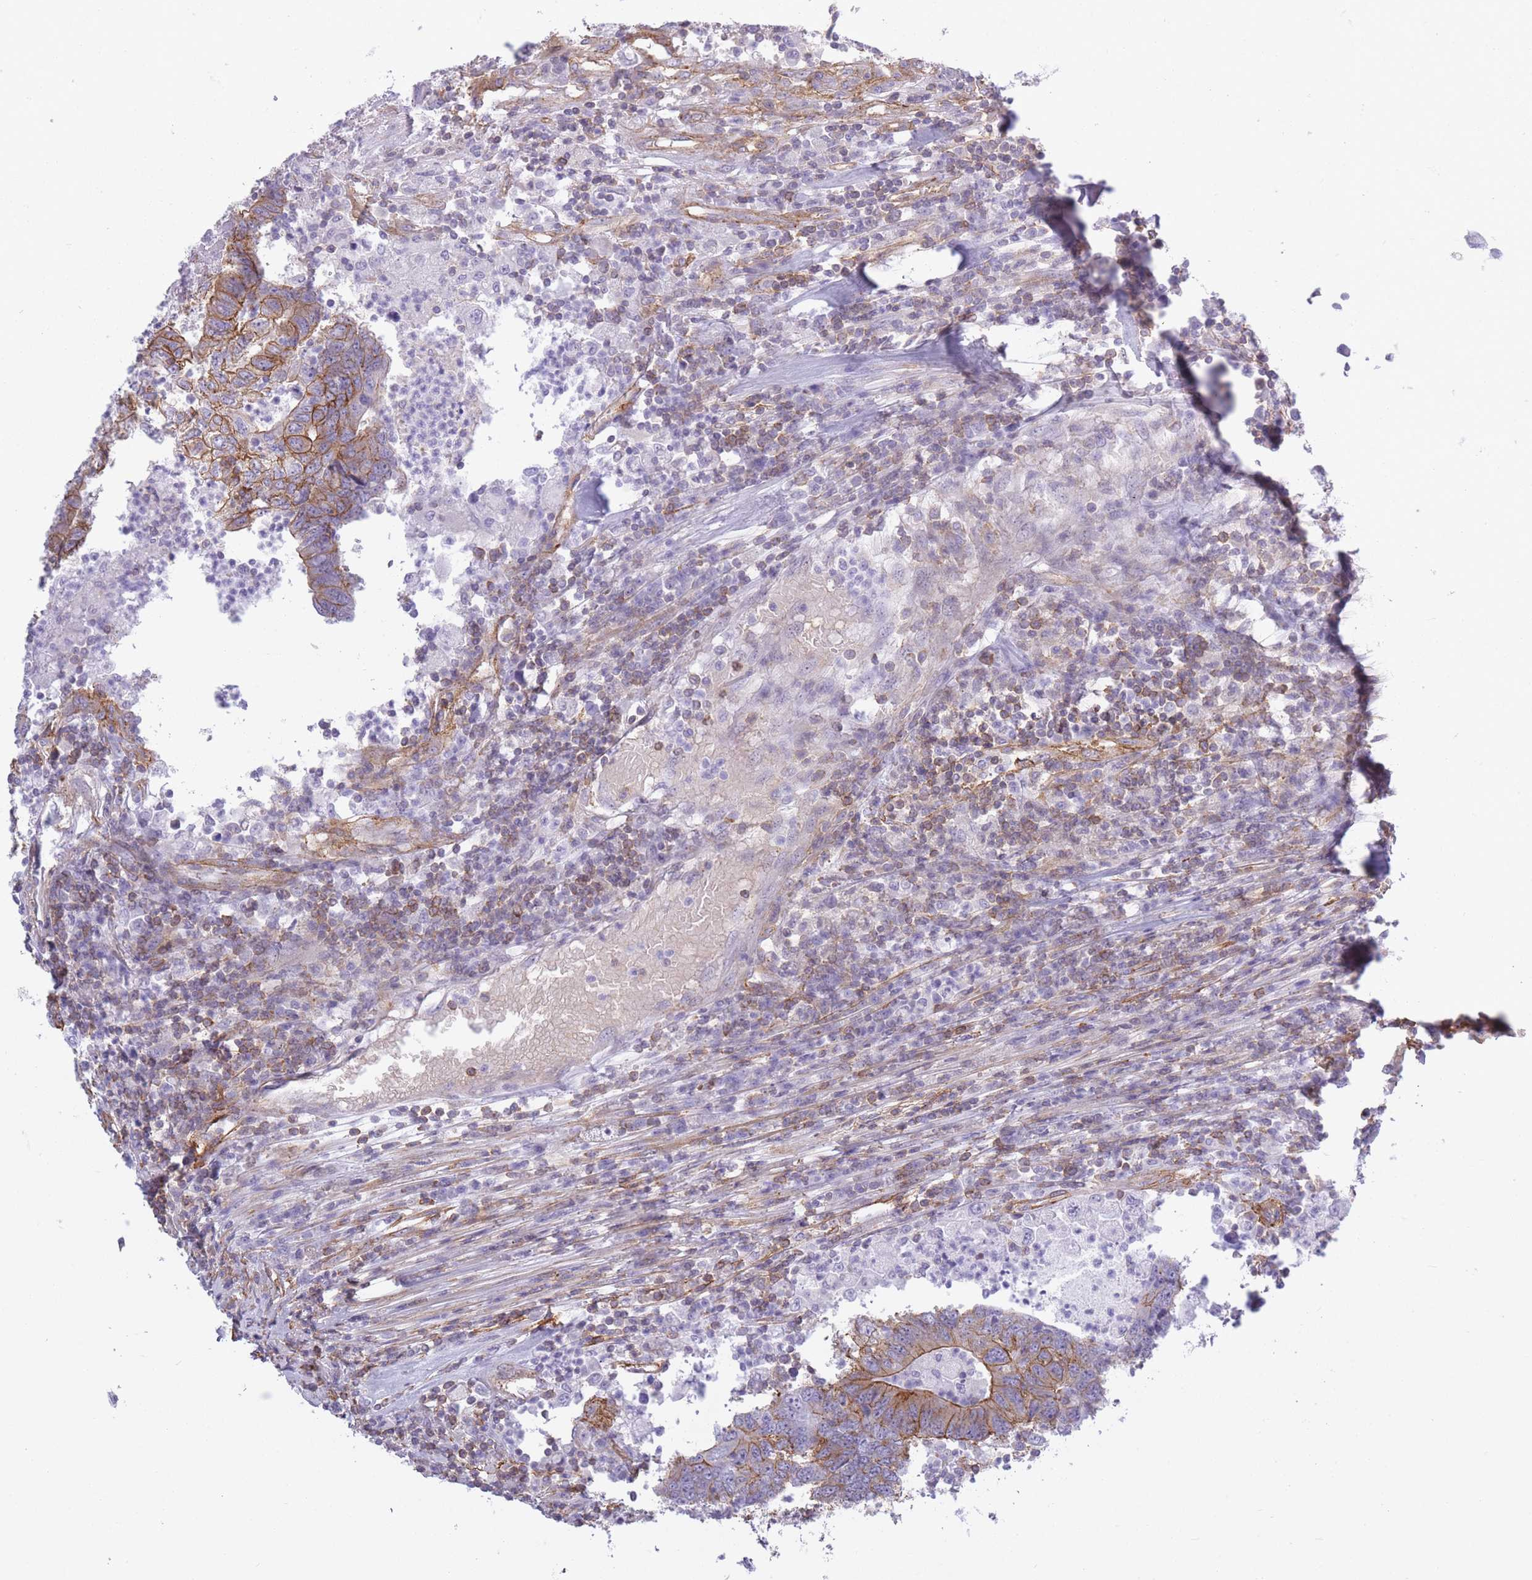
{"staining": {"intensity": "moderate", "quantity": "25%-75%", "location": "cytoplasmic/membranous"}, "tissue": "colorectal cancer", "cell_type": "Tumor cells", "image_type": "cancer", "snomed": [{"axis": "morphology", "description": "Adenocarcinoma, NOS"}, {"axis": "topography", "description": "Colon"}], "caption": "Immunohistochemical staining of adenocarcinoma (colorectal) displays medium levels of moderate cytoplasmic/membranous protein staining in about 25%-75% of tumor cells.", "gene": "ADD1", "patient": {"sex": "female", "age": 48}}